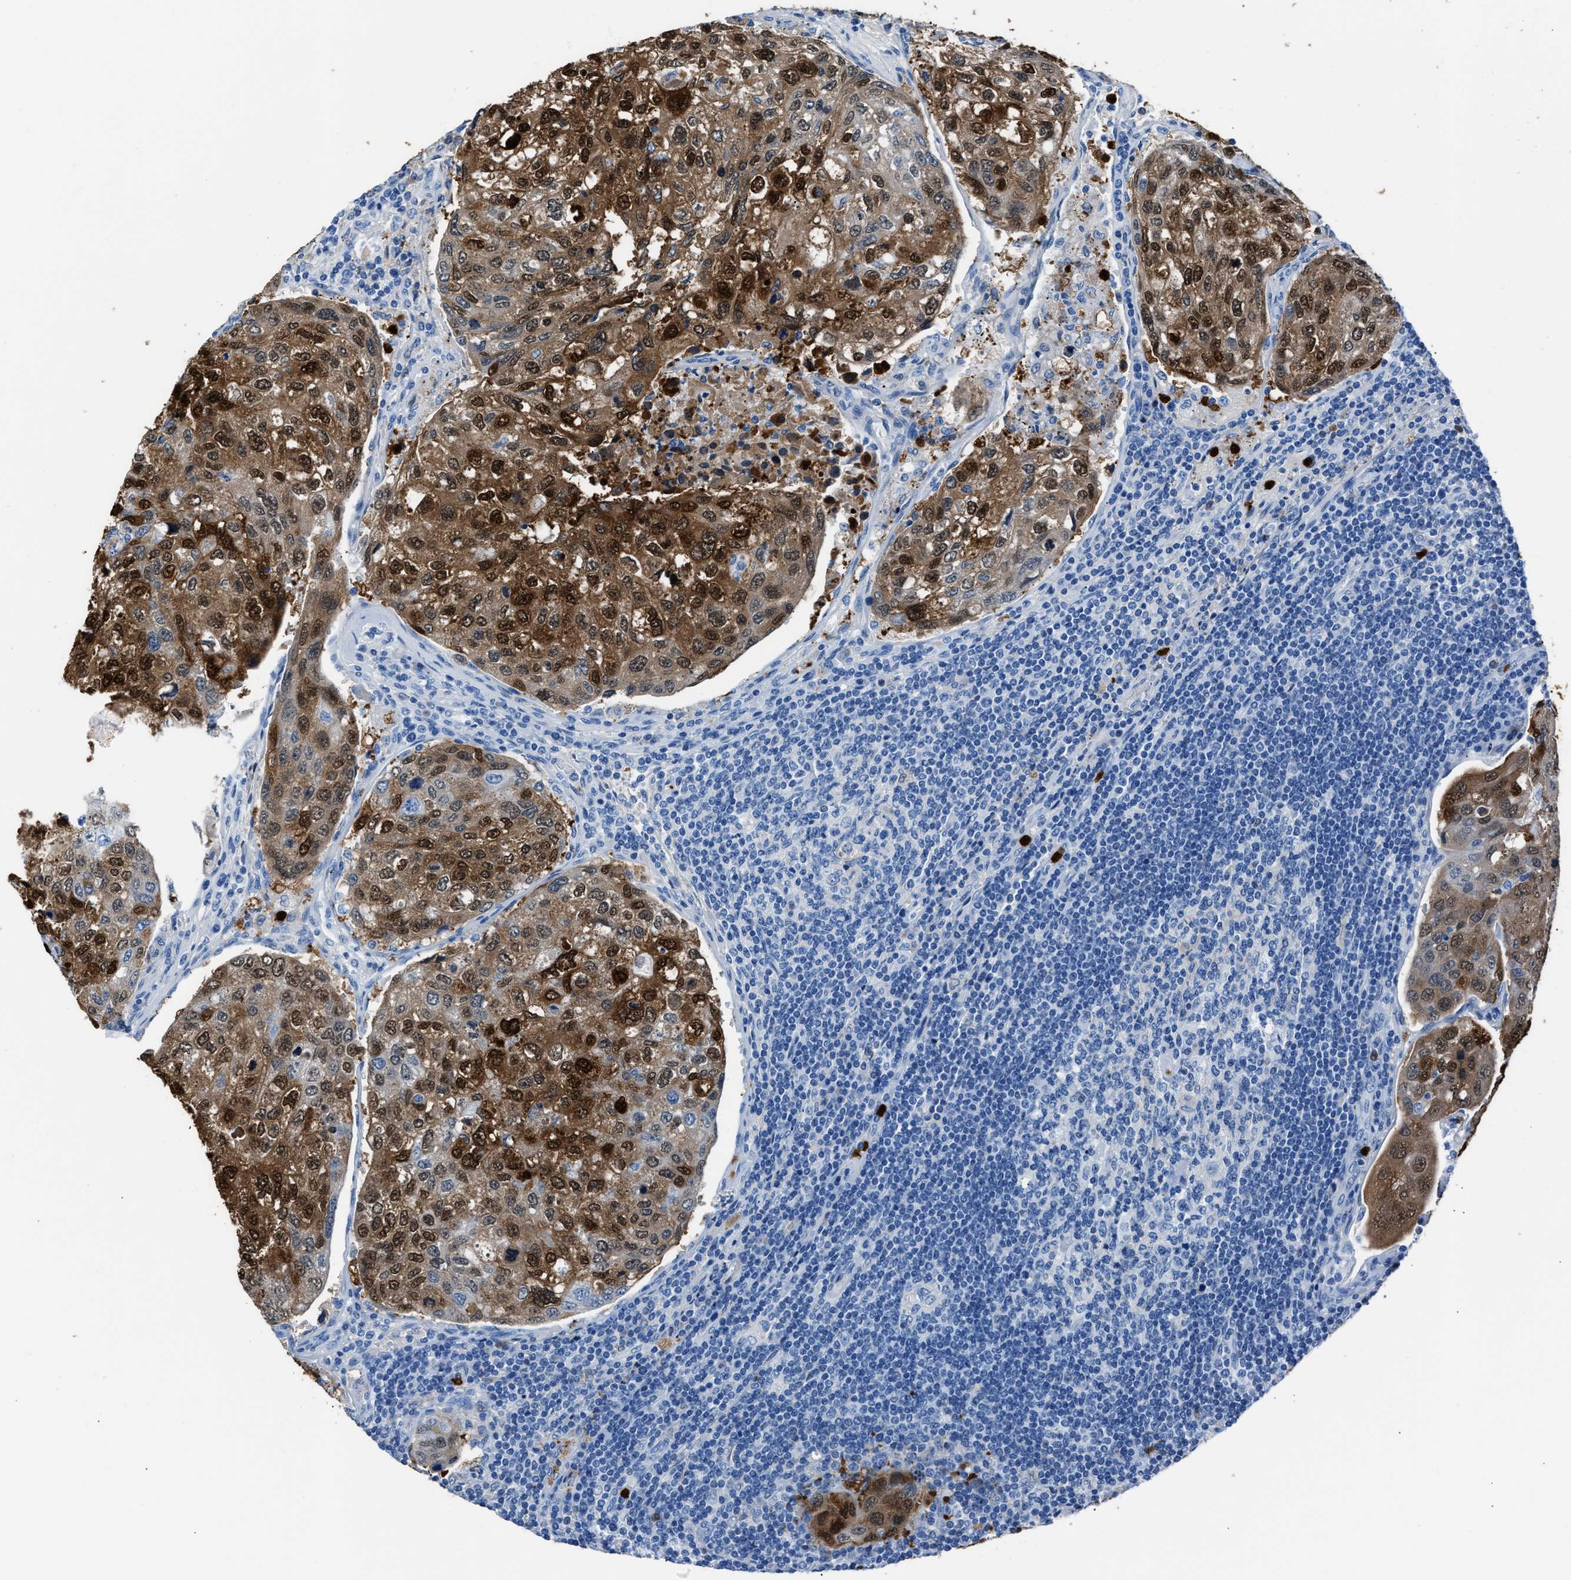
{"staining": {"intensity": "strong", "quantity": ">75%", "location": "cytoplasmic/membranous,nuclear"}, "tissue": "urothelial cancer", "cell_type": "Tumor cells", "image_type": "cancer", "snomed": [{"axis": "morphology", "description": "Urothelial carcinoma, High grade"}, {"axis": "topography", "description": "Lymph node"}, {"axis": "topography", "description": "Urinary bladder"}], "caption": "Protein staining of high-grade urothelial carcinoma tissue exhibits strong cytoplasmic/membranous and nuclear staining in about >75% of tumor cells.", "gene": "S100P", "patient": {"sex": "male", "age": 51}}